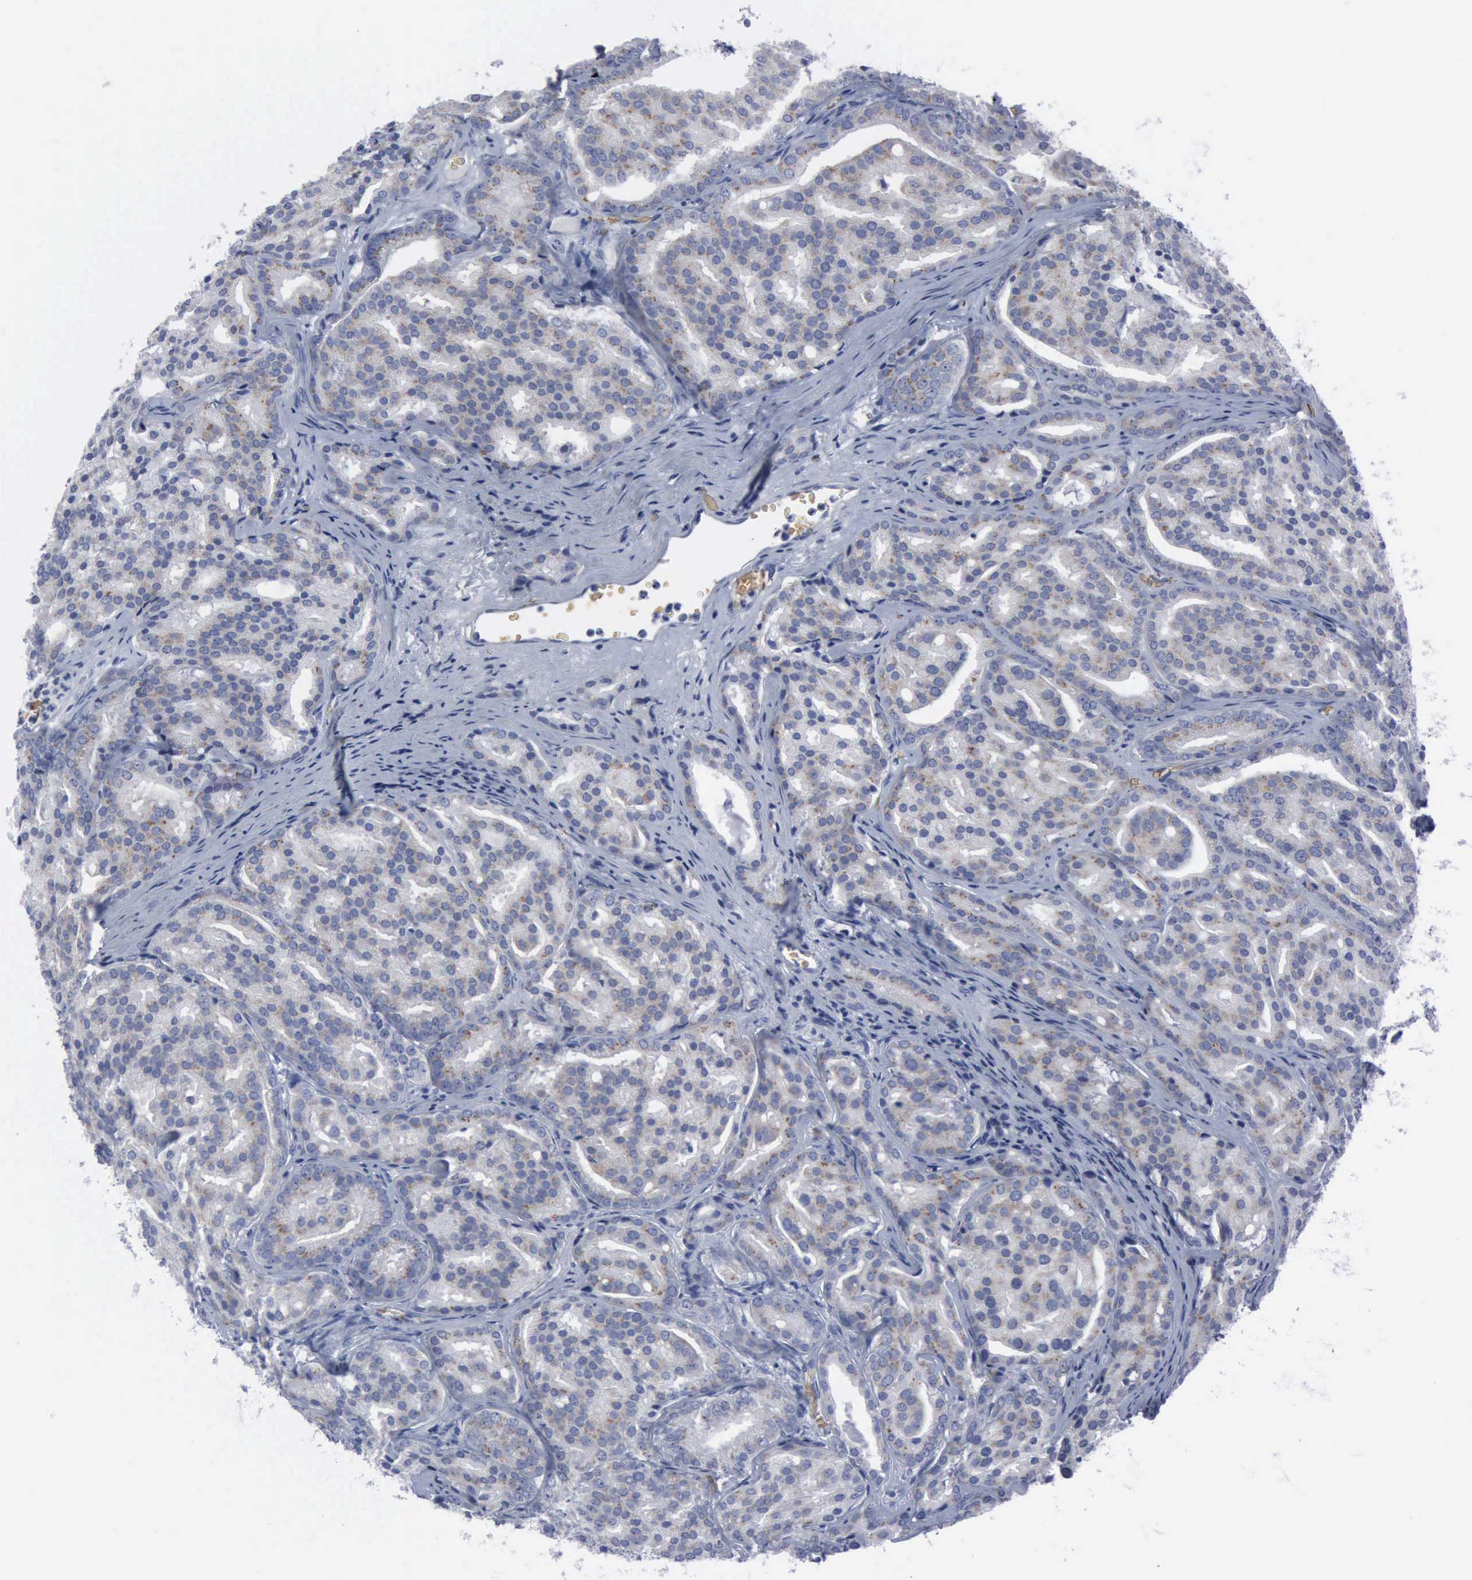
{"staining": {"intensity": "moderate", "quantity": "25%-75%", "location": "cytoplasmic/membranous"}, "tissue": "prostate cancer", "cell_type": "Tumor cells", "image_type": "cancer", "snomed": [{"axis": "morphology", "description": "Adenocarcinoma, High grade"}, {"axis": "topography", "description": "Prostate"}], "caption": "Immunohistochemical staining of prostate cancer exhibits medium levels of moderate cytoplasmic/membranous protein expression in about 25%-75% of tumor cells.", "gene": "TGFB1", "patient": {"sex": "male", "age": 64}}